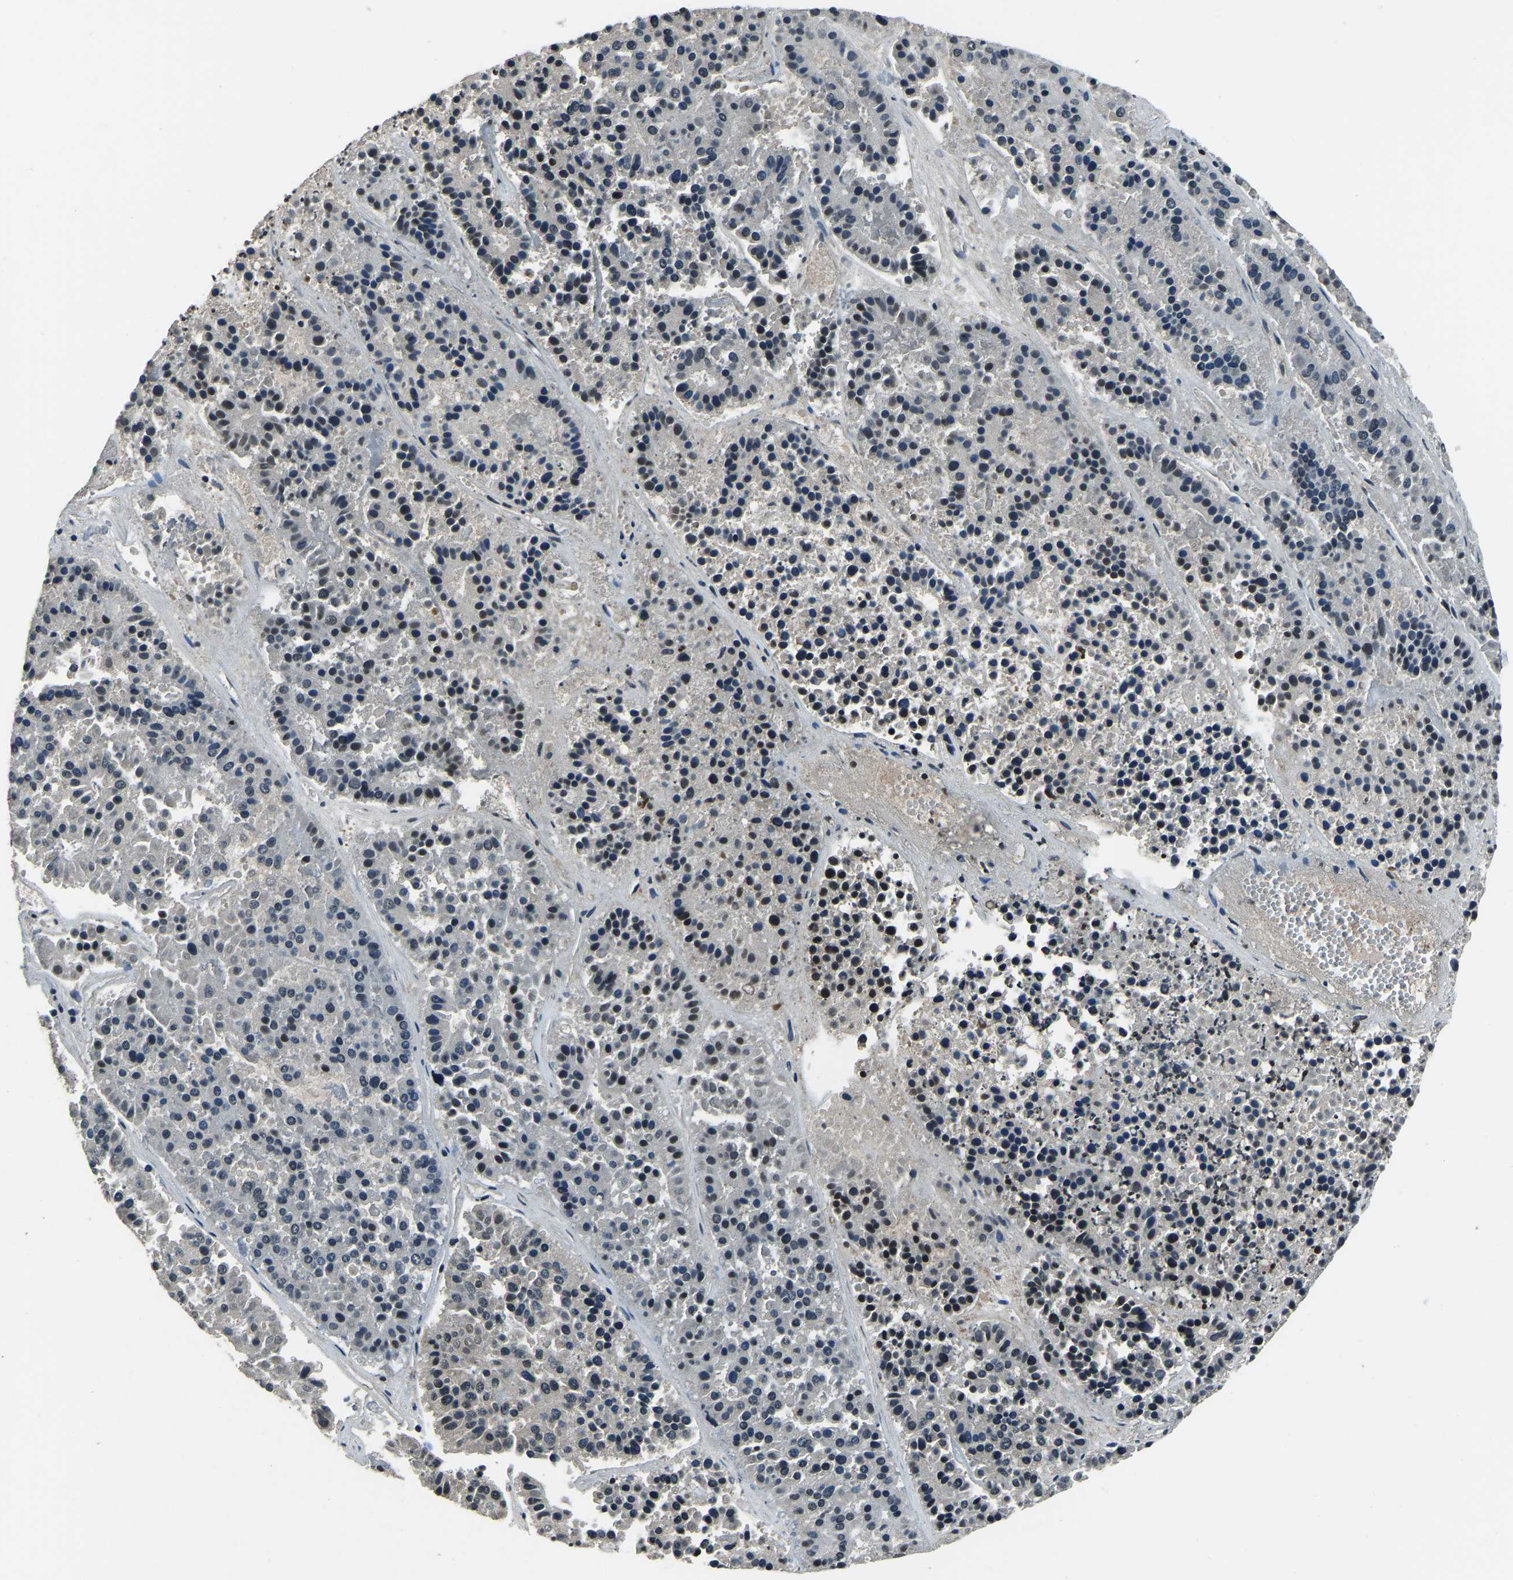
{"staining": {"intensity": "negative", "quantity": "none", "location": "none"}, "tissue": "pancreatic cancer", "cell_type": "Tumor cells", "image_type": "cancer", "snomed": [{"axis": "morphology", "description": "Adenocarcinoma, NOS"}, {"axis": "topography", "description": "Pancreas"}], "caption": "The IHC image has no significant expression in tumor cells of adenocarcinoma (pancreatic) tissue. The staining is performed using DAB brown chromogen with nuclei counter-stained in using hematoxylin.", "gene": "ANKIB1", "patient": {"sex": "male", "age": 50}}